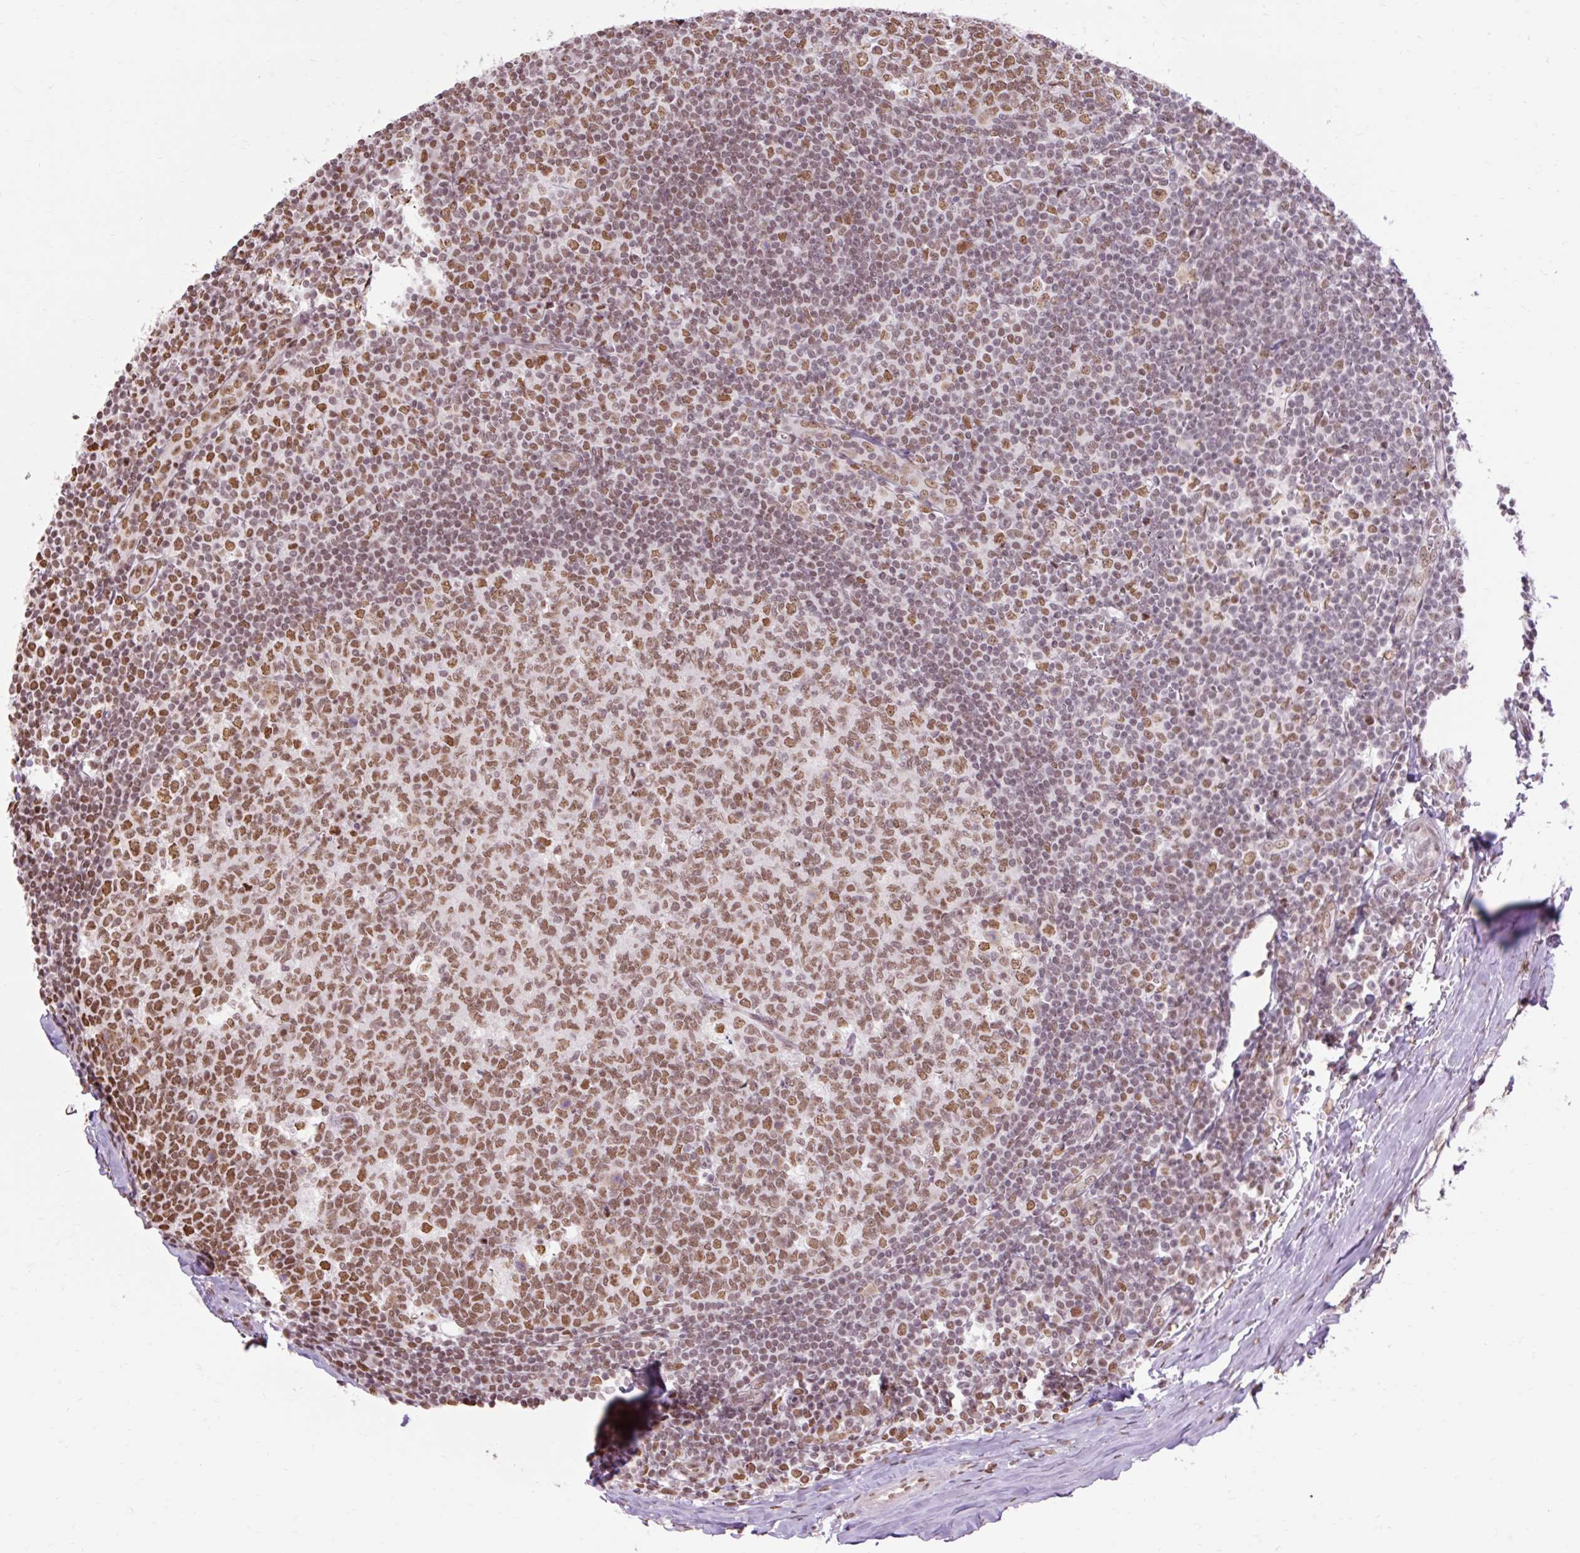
{"staining": {"intensity": "moderate", "quantity": ">75%", "location": "nuclear"}, "tissue": "tonsil", "cell_type": "Germinal center cells", "image_type": "normal", "snomed": [{"axis": "morphology", "description": "Normal tissue, NOS"}, {"axis": "topography", "description": "Tonsil"}], "caption": "DAB (3,3'-diaminobenzidine) immunohistochemical staining of benign tonsil exhibits moderate nuclear protein positivity in approximately >75% of germinal center cells. (DAB (3,3'-diaminobenzidine) = brown stain, brightfield microscopy at high magnification).", "gene": "ENSG00000261832", "patient": {"sex": "male", "age": 27}}